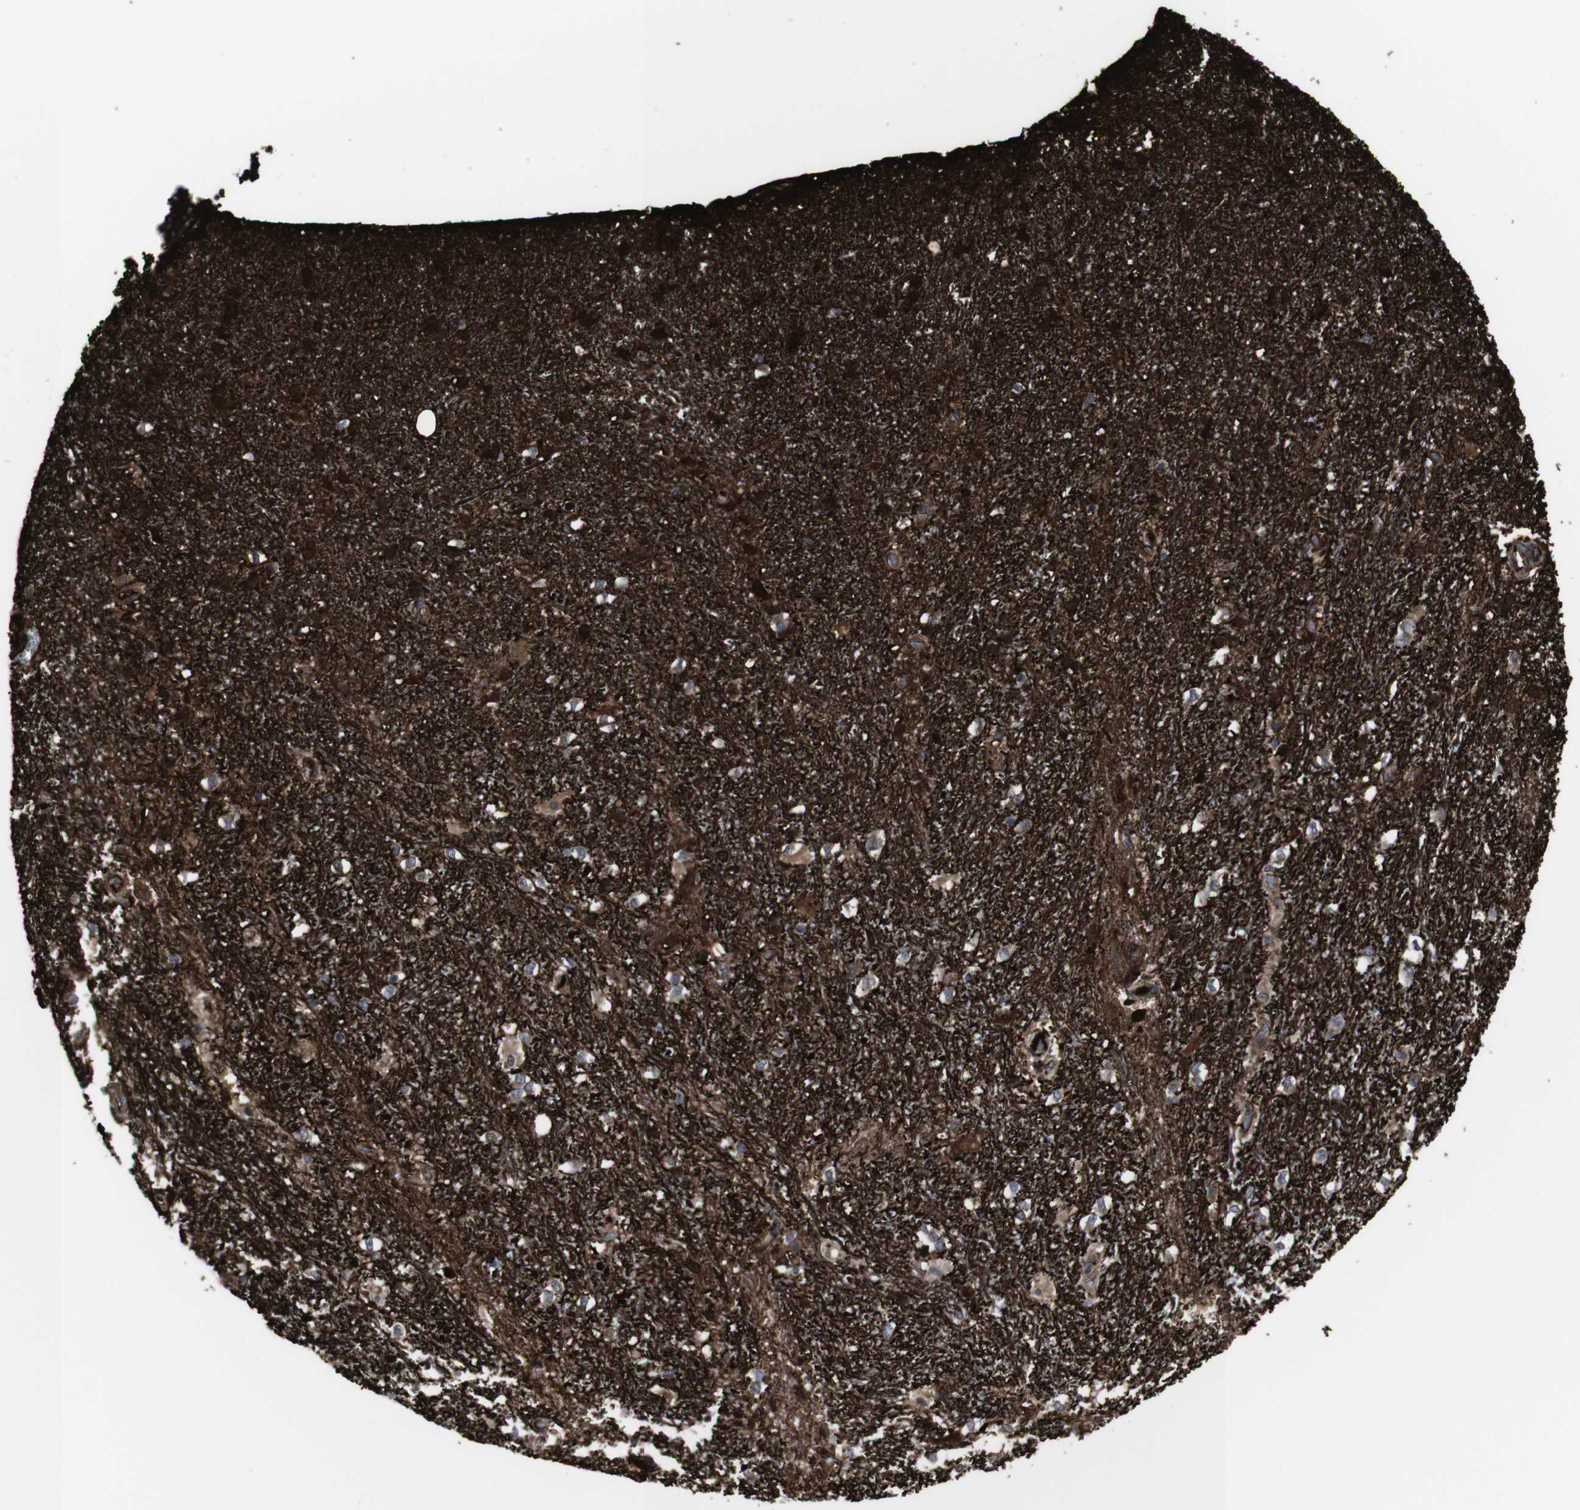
{"staining": {"intensity": "weak", "quantity": "<25%", "location": "cytoplasmic/membranous"}, "tissue": "hippocampus", "cell_type": "Glial cells", "image_type": "normal", "snomed": [{"axis": "morphology", "description": "Normal tissue, NOS"}, {"axis": "topography", "description": "Hippocampus"}], "caption": "This is a histopathology image of IHC staining of benign hippocampus, which shows no expression in glial cells. Nuclei are stained in blue.", "gene": "SNCG", "patient": {"sex": "female", "age": 19}}